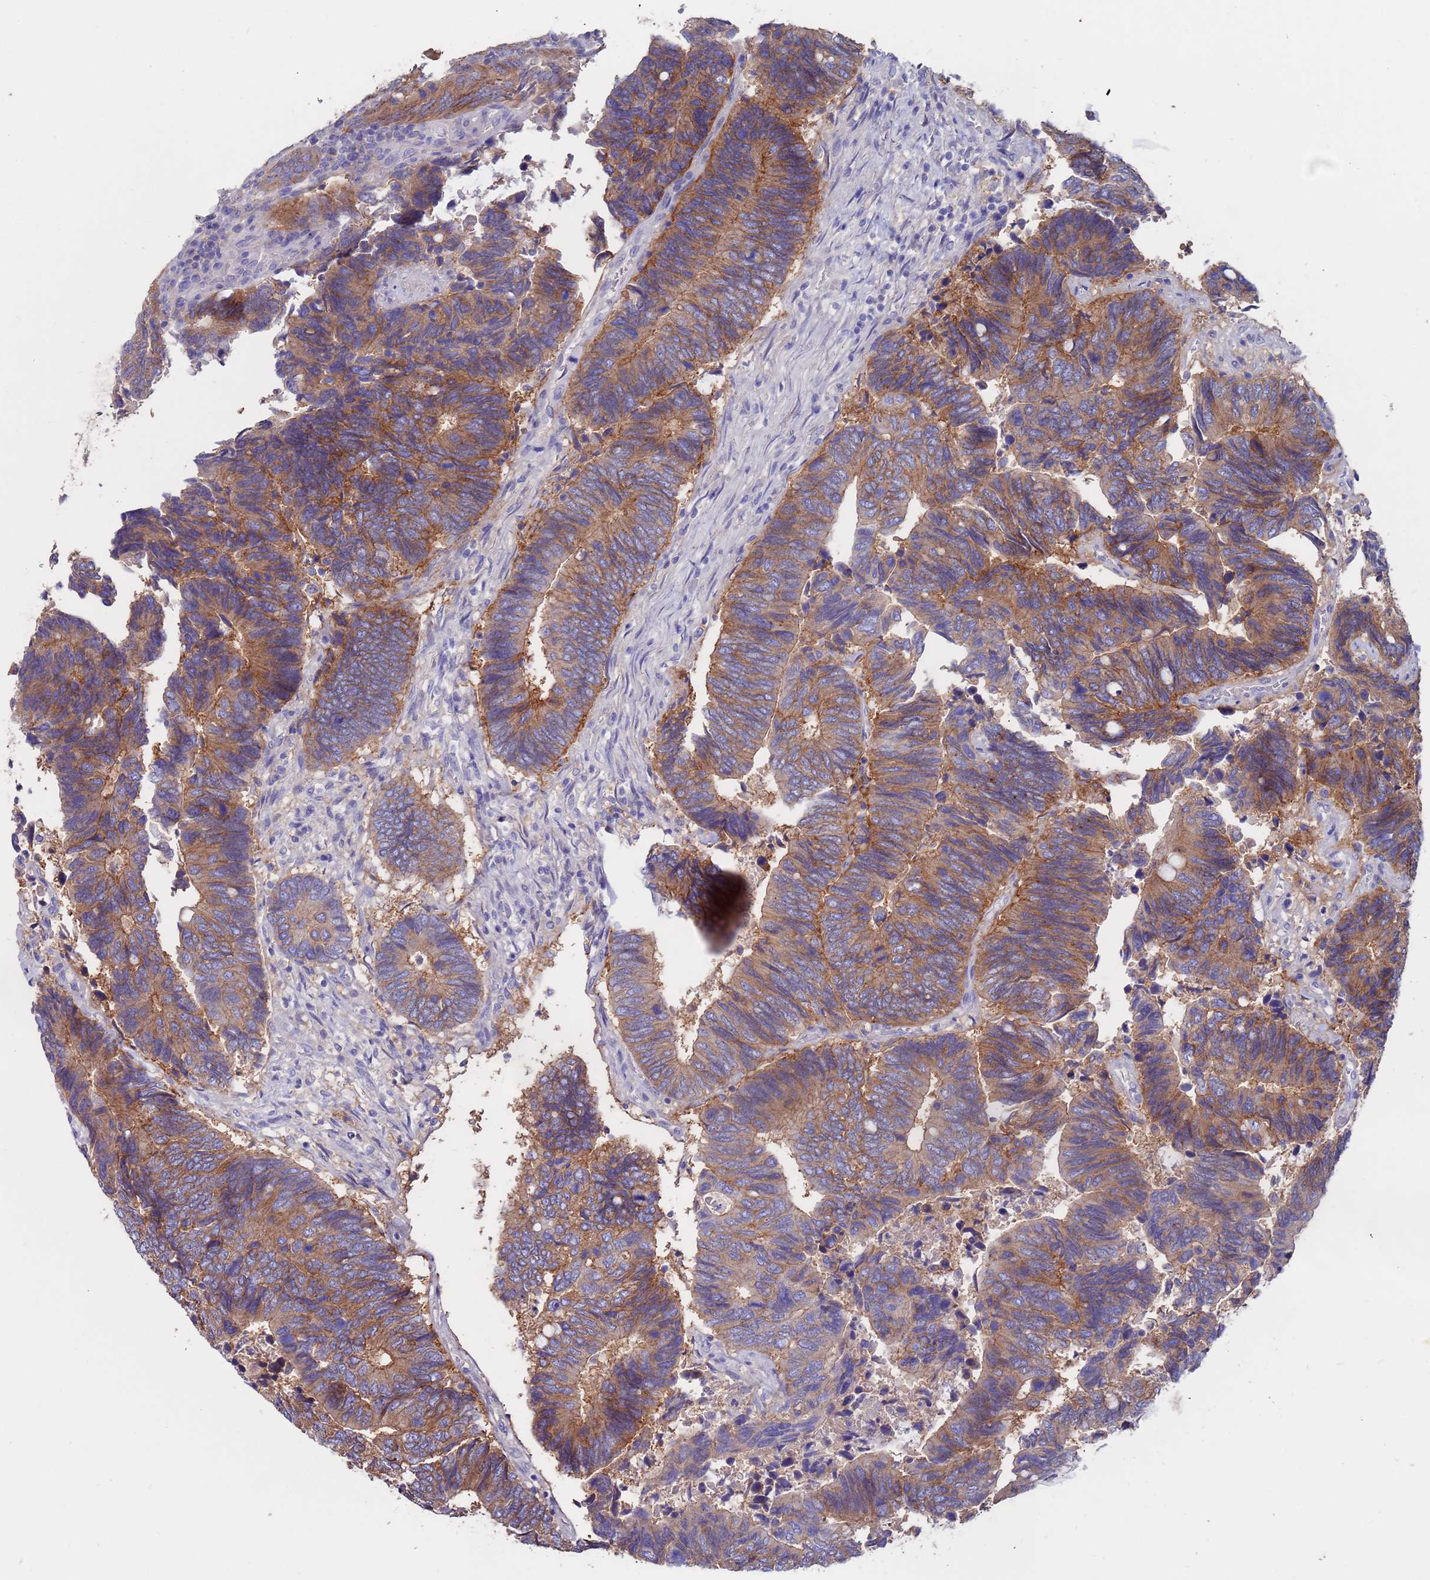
{"staining": {"intensity": "moderate", "quantity": ">75%", "location": "cytoplasmic/membranous"}, "tissue": "colorectal cancer", "cell_type": "Tumor cells", "image_type": "cancer", "snomed": [{"axis": "morphology", "description": "Adenocarcinoma, NOS"}, {"axis": "topography", "description": "Colon"}], "caption": "Protein staining of colorectal adenocarcinoma tissue displays moderate cytoplasmic/membranous expression in about >75% of tumor cells.", "gene": "KRTCAP3", "patient": {"sex": "male", "age": 87}}